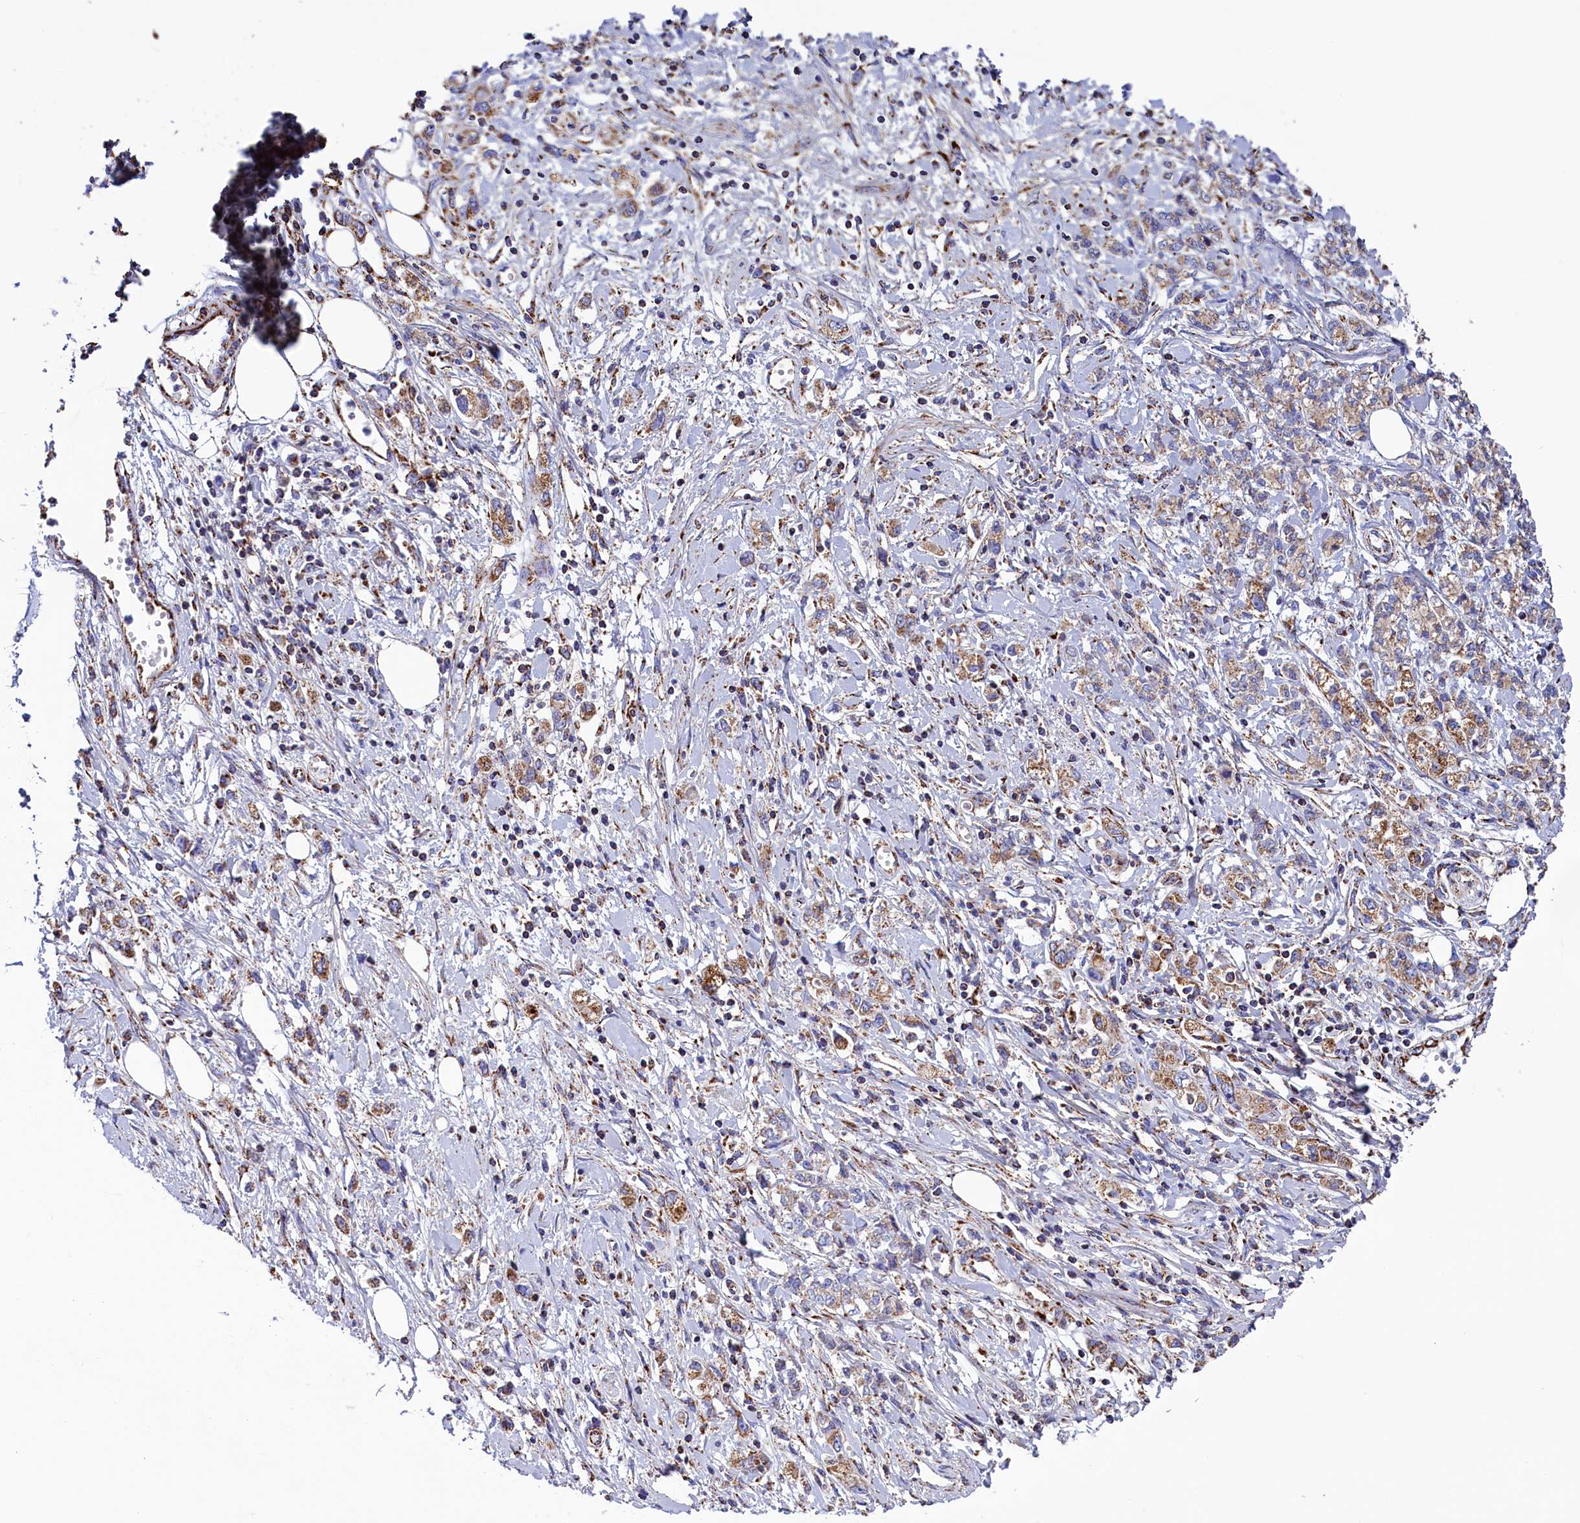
{"staining": {"intensity": "moderate", "quantity": ">75%", "location": "cytoplasmic/membranous"}, "tissue": "stomach cancer", "cell_type": "Tumor cells", "image_type": "cancer", "snomed": [{"axis": "morphology", "description": "Adenocarcinoma, NOS"}, {"axis": "topography", "description": "Stomach"}], "caption": "Brown immunohistochemical staining in adenocarcinoma (stomach) reveals moderate cytoplasmic/membranous positivity in about >75% of tumor cells.", "gene": "SLC39A3", "patient": {"sex": "female", "age": 76}}